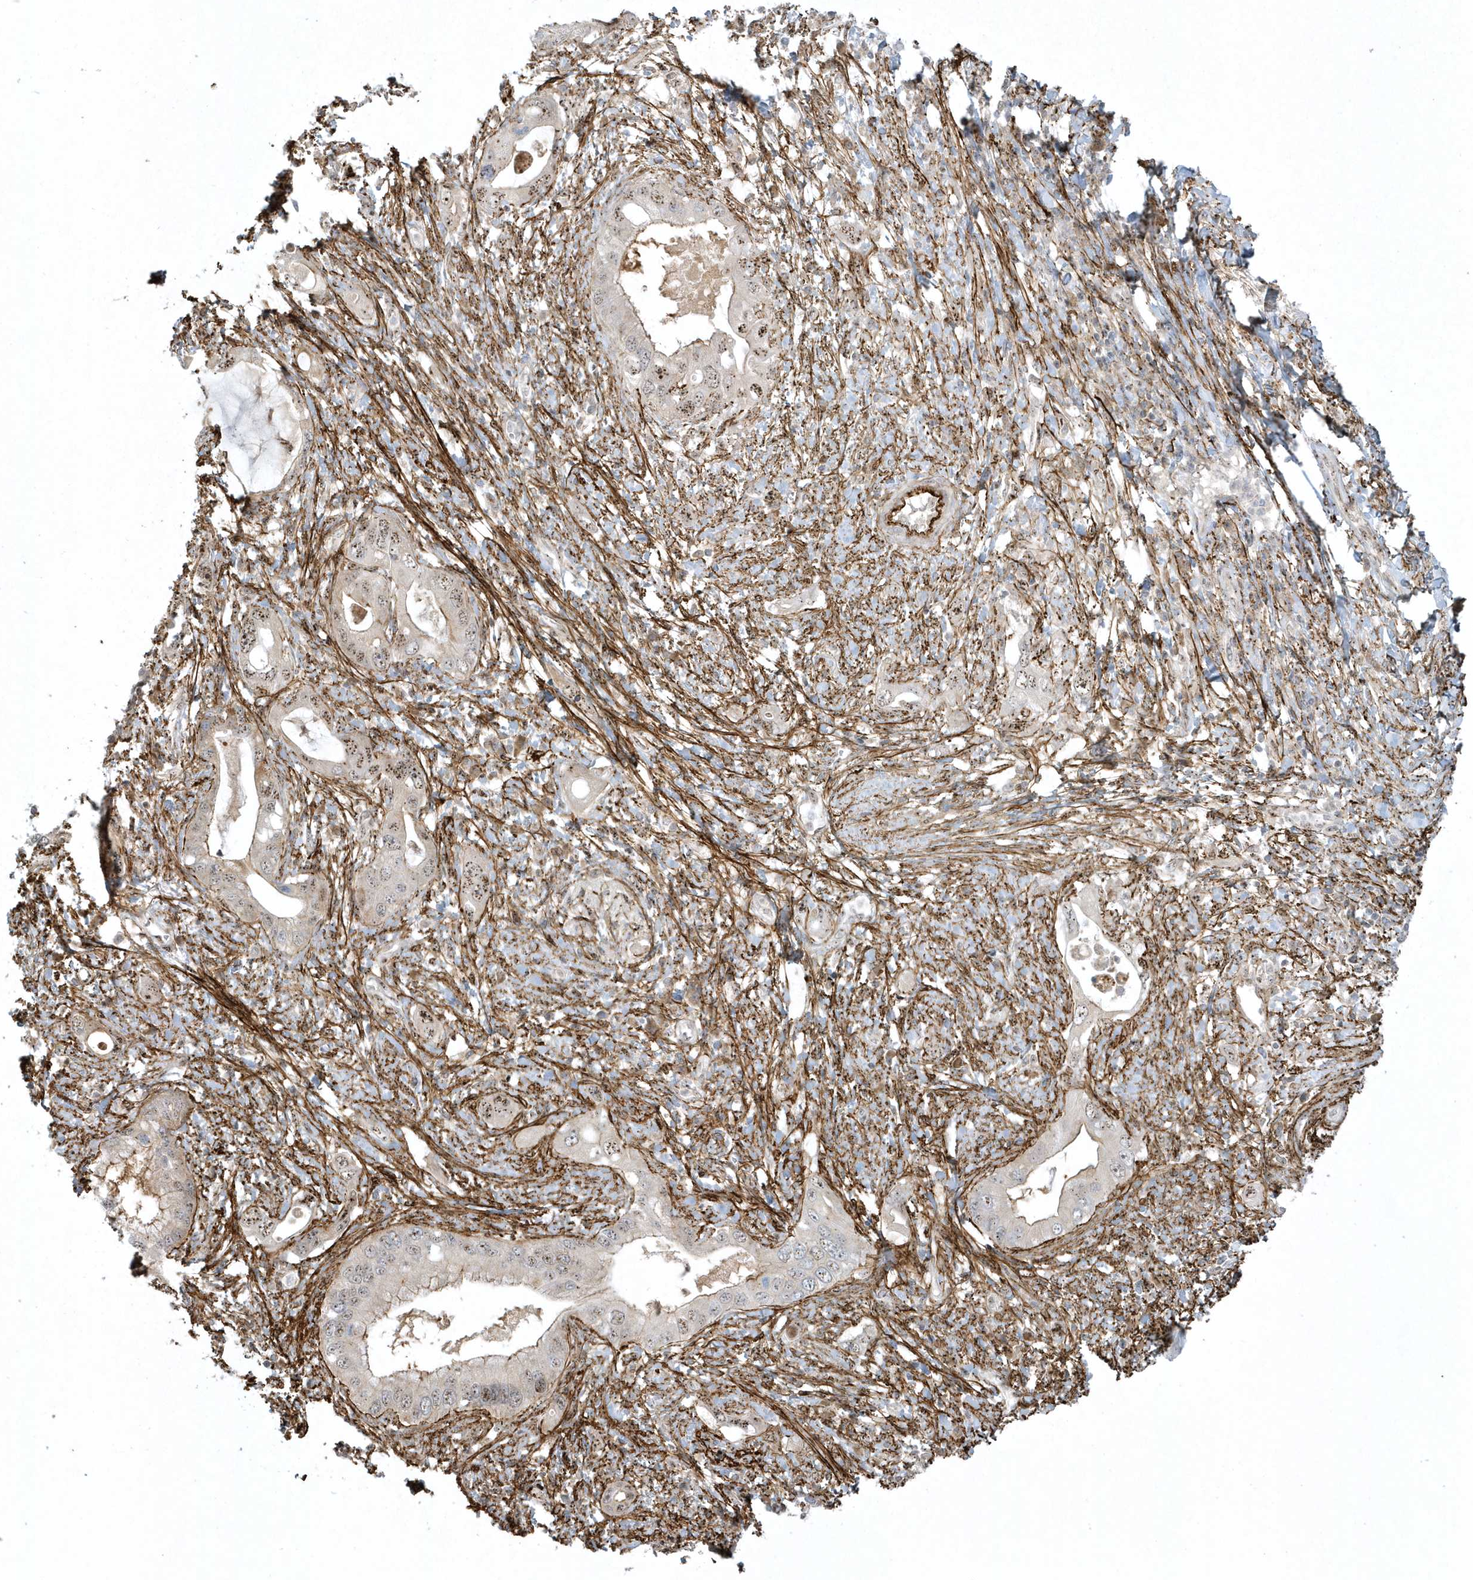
{"staining": {"intensity": "weak", "quantity": "<25%", "location": "nuclear"}, "tissue": "pancreatic cancer", "cell_type": "Tumor cells", "image_type": "cancer", "snomed": [{"axis": "morphology", "description": "Inflammation, NOS"}, {"axis": "morphology", "description": "Adenocarcinoma, NOS"}, {"axis": "topography", "description": "Pancreas"}], "caption": "This is an immunohistochemistry (IHC) photomicrograph of pancreatic adenocarcinoma. There is no positivity in tumor cells.", "gene": "MASP2", "patient": {"sex": "female", "age": 56}}